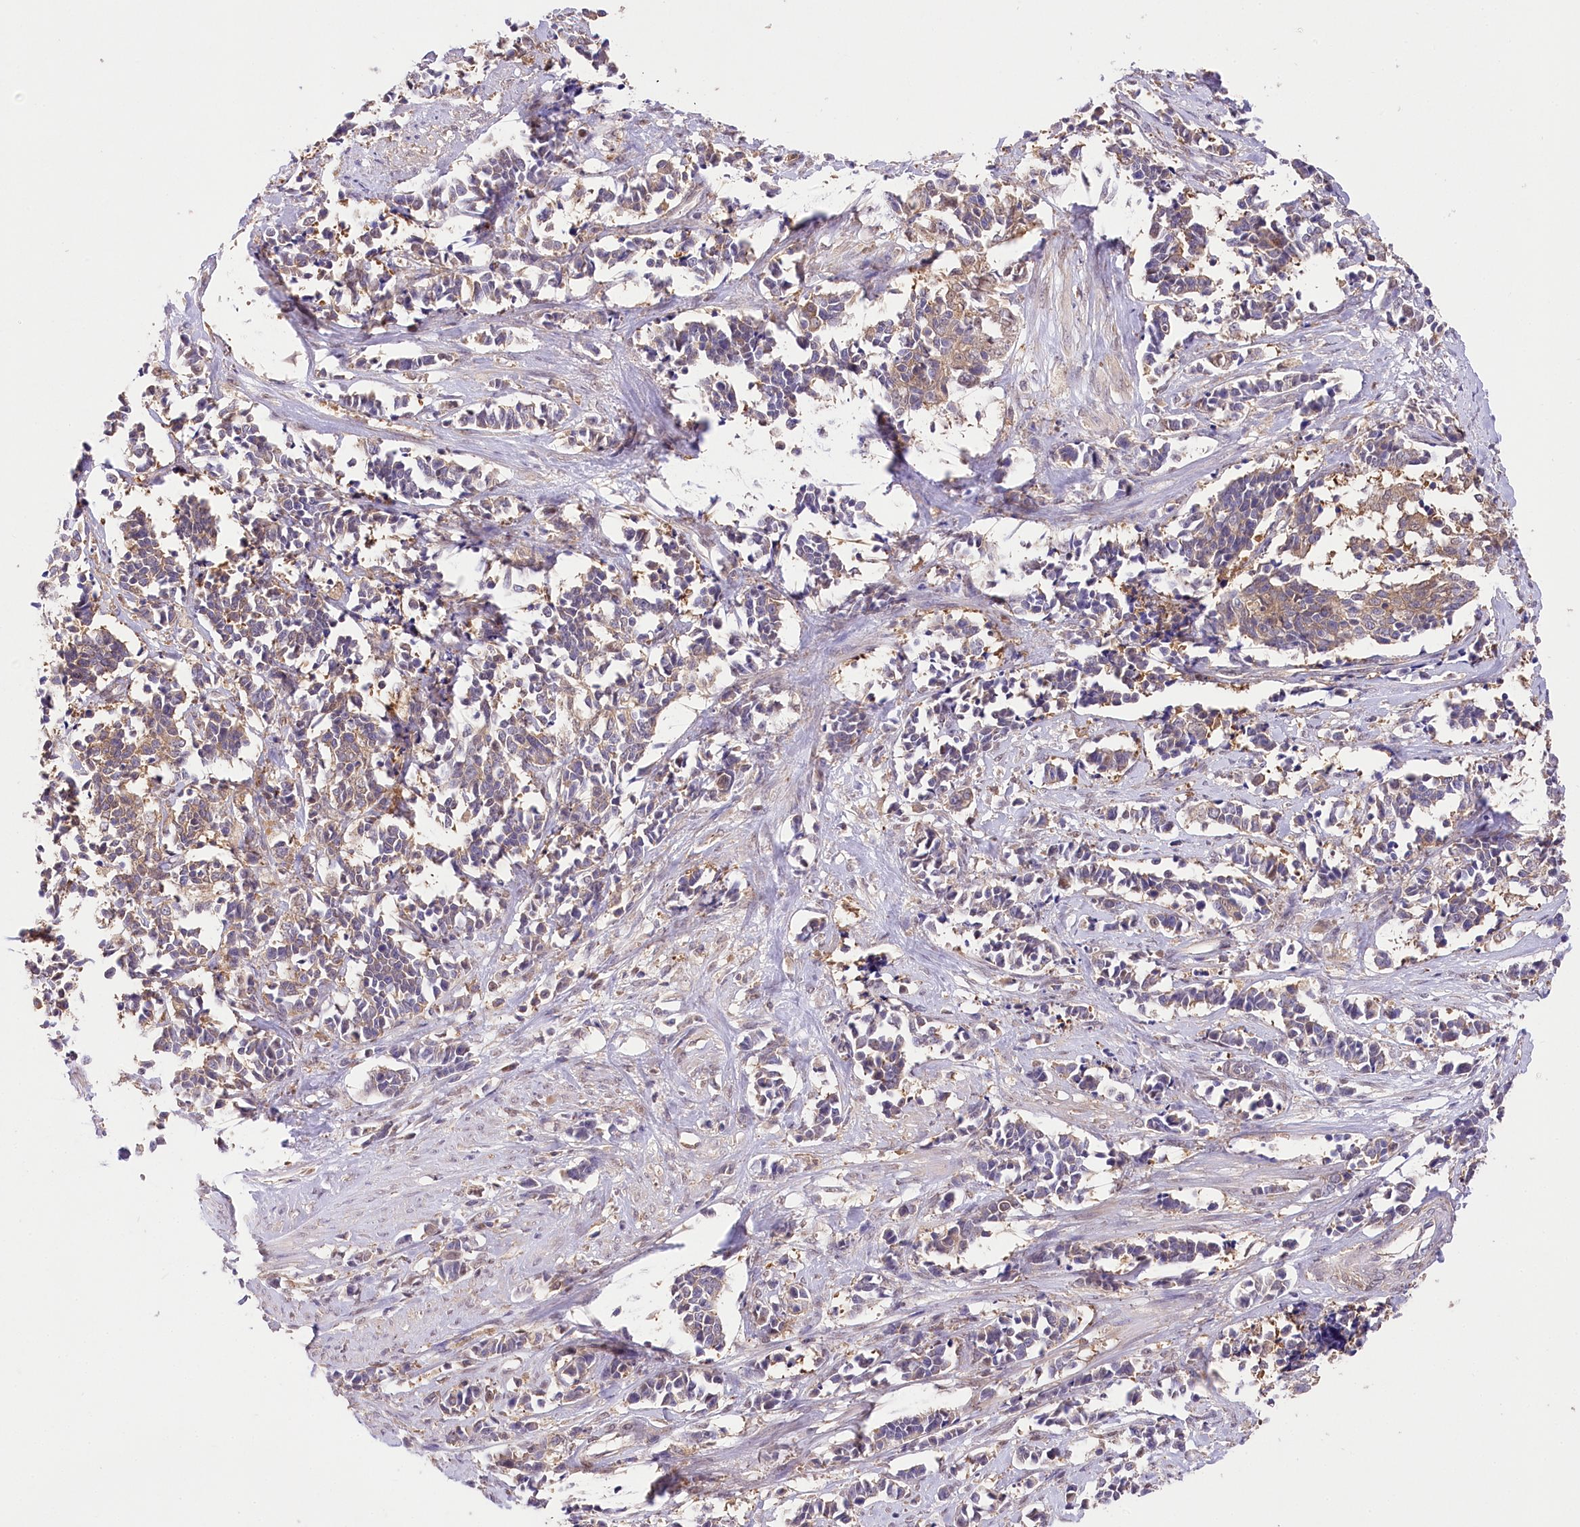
{"staining": {"intensity": "moderate", "quantity": "<25%", "location": "cytoplasmic/membranous"}, "tissue": "cervical cancer", "cell_type": "Tumor cells", "image_type": "cancer", "snomed": [{"axis": "morphology", "description": "Normal tissue, NOS"}, {"axis": "morphology", "description": "Squamous cell carcinoma, NOS"}, {"axis": "topography", "description": "Cervix"}], "caption": "Immunohistochemistry (DAB) staining of cervical cancer displays moderate cytoplasmic/membranous protein positivity in about <25% of tumor cells. The protein is stained brown, and the nuclei are stained in blue (DAB (3,3'-diaminobenzidine) IHC with brightfield microscopy, high magnification).", "gene": "UGP2", "patient": {"sex": "female", "age": 35}}